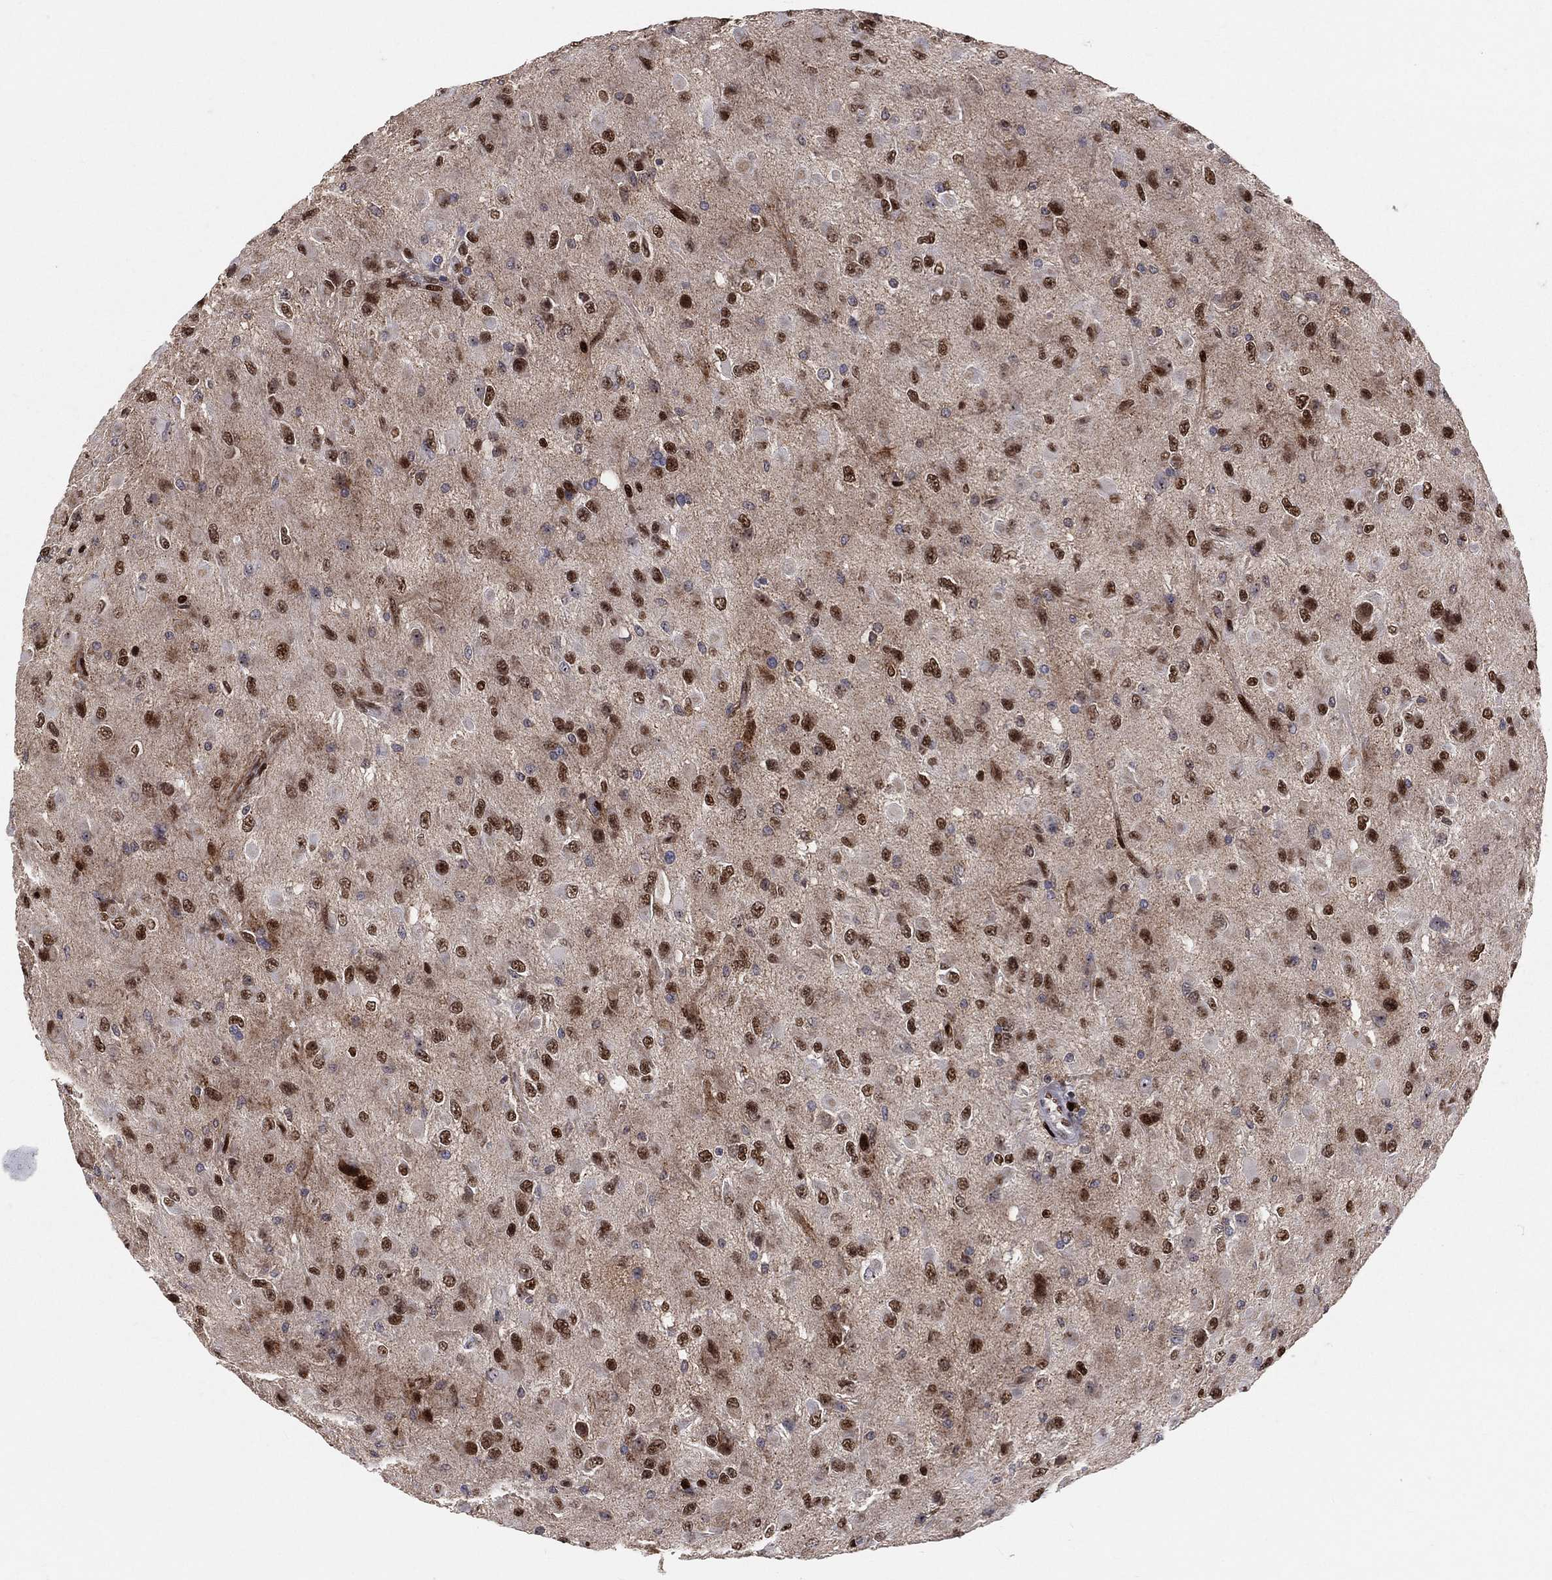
{"staining": {"intensity": "strong", "quantity": "25%-75%", "location": "nuclear"}, "tissue": "glioma", "cell_type": "Tumor cells", "image_type": "cancer", "snomed": [{"axis": "morphology", "description": "Glioma, malignant, High grade"}, {"axis": "topography", "description": "Cerebral cortex"}], "caption": "Human glioma stained with a protein marker shows strong staining in tumor cells.", "gene": "ZEB1", "patient": {"sex": "male", "age": 35}}